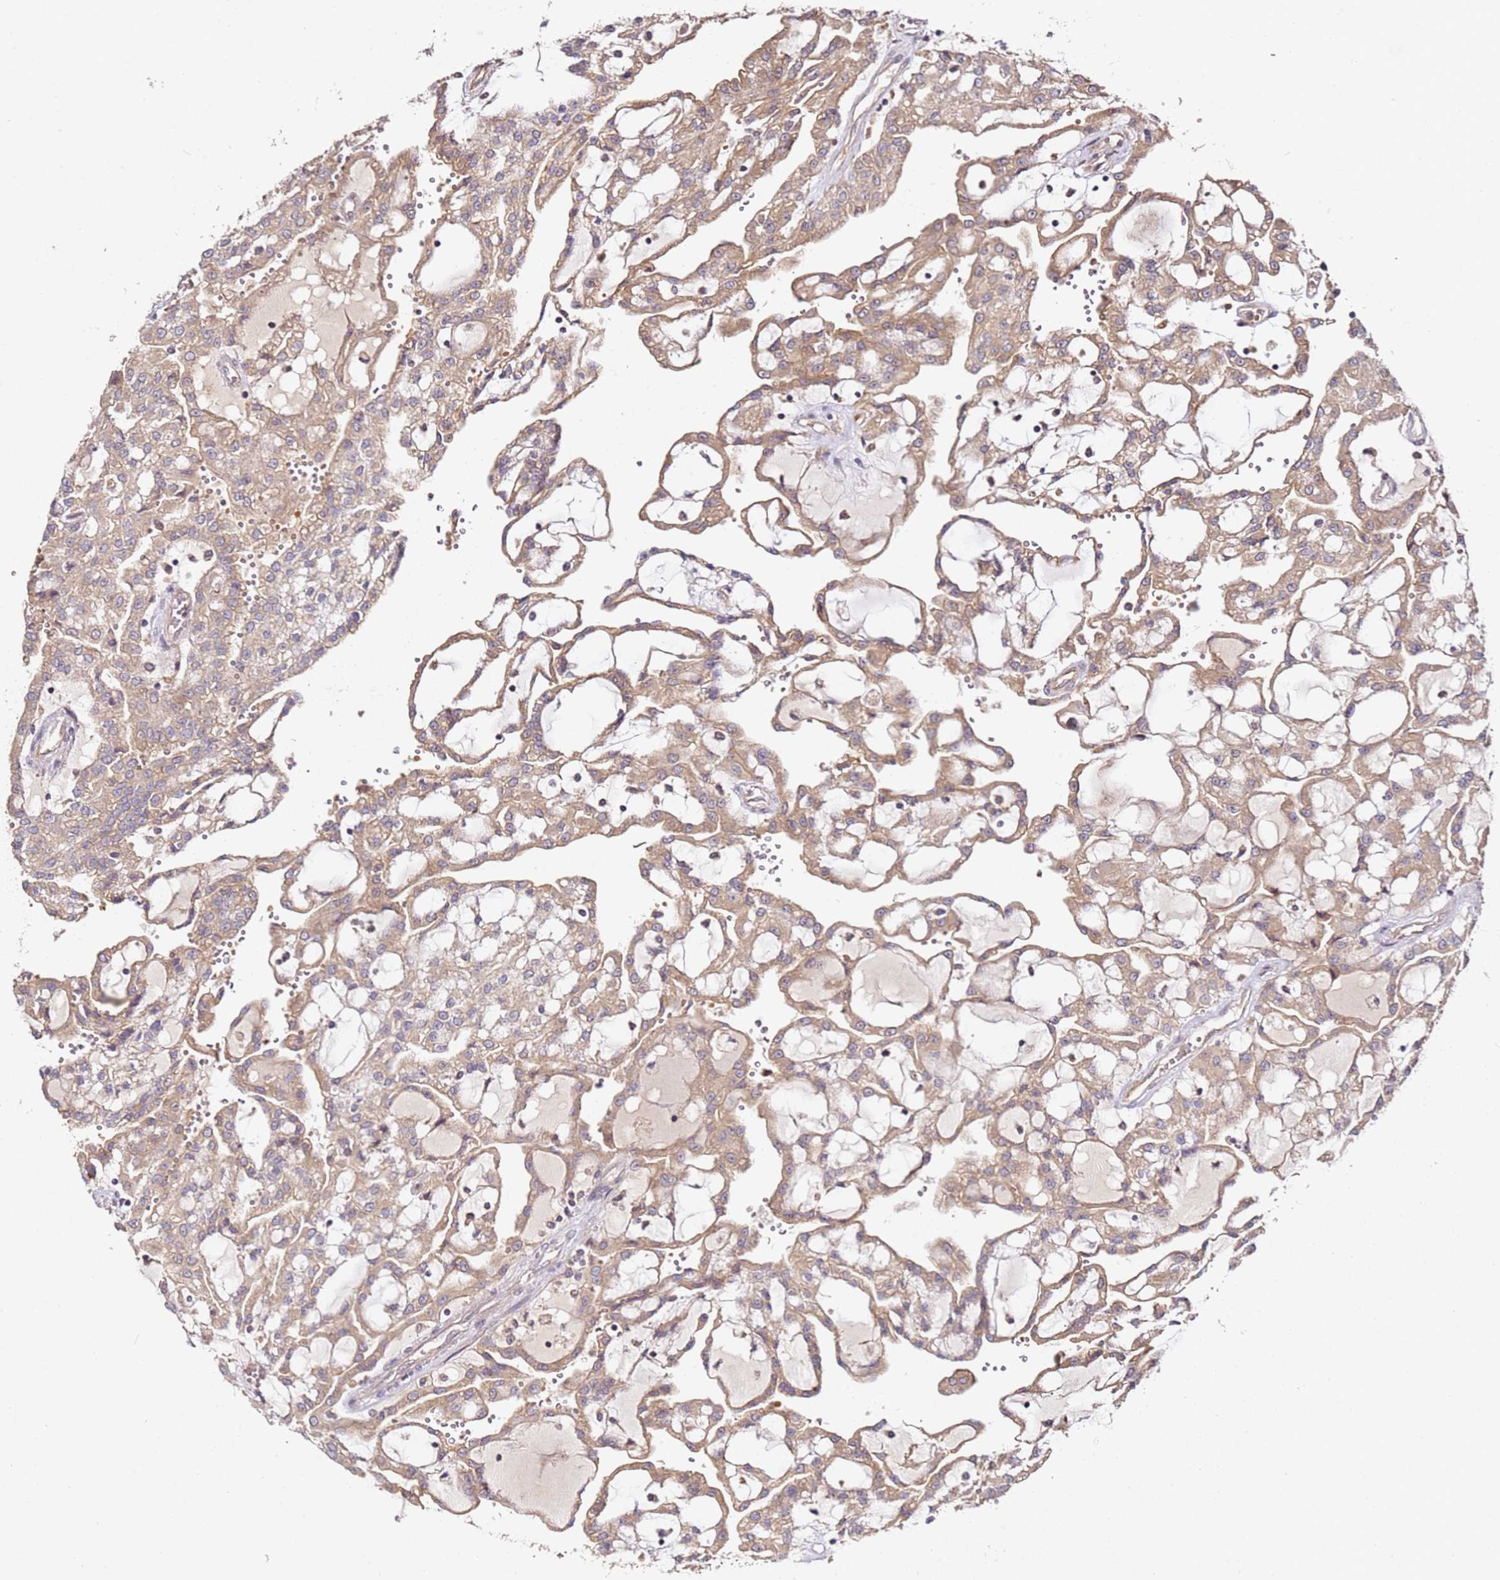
{"staining": {"intensity": "moderate", "quantity": ">75%", "location": "cytoplasmic/membranous"}, "tissue": "renal cancer", "cell_type": "Tumor cells", "image_type": "cancer", "snomed": [{"axis": "morphology", "description": "Adenocarcinoma, NOS"}, {"axis": "topography", "description": "Kidney"}], "caption": "Renal adenocarcinoma stained with DAB (3,3'-diaminobenzidine) IHC displays medium levels of moderate cytoplasmic/membranous staining in approximately >75% of tumor cells.", "gene": "OSBPL2", "patient": {"sex": "male", "age": 63}}